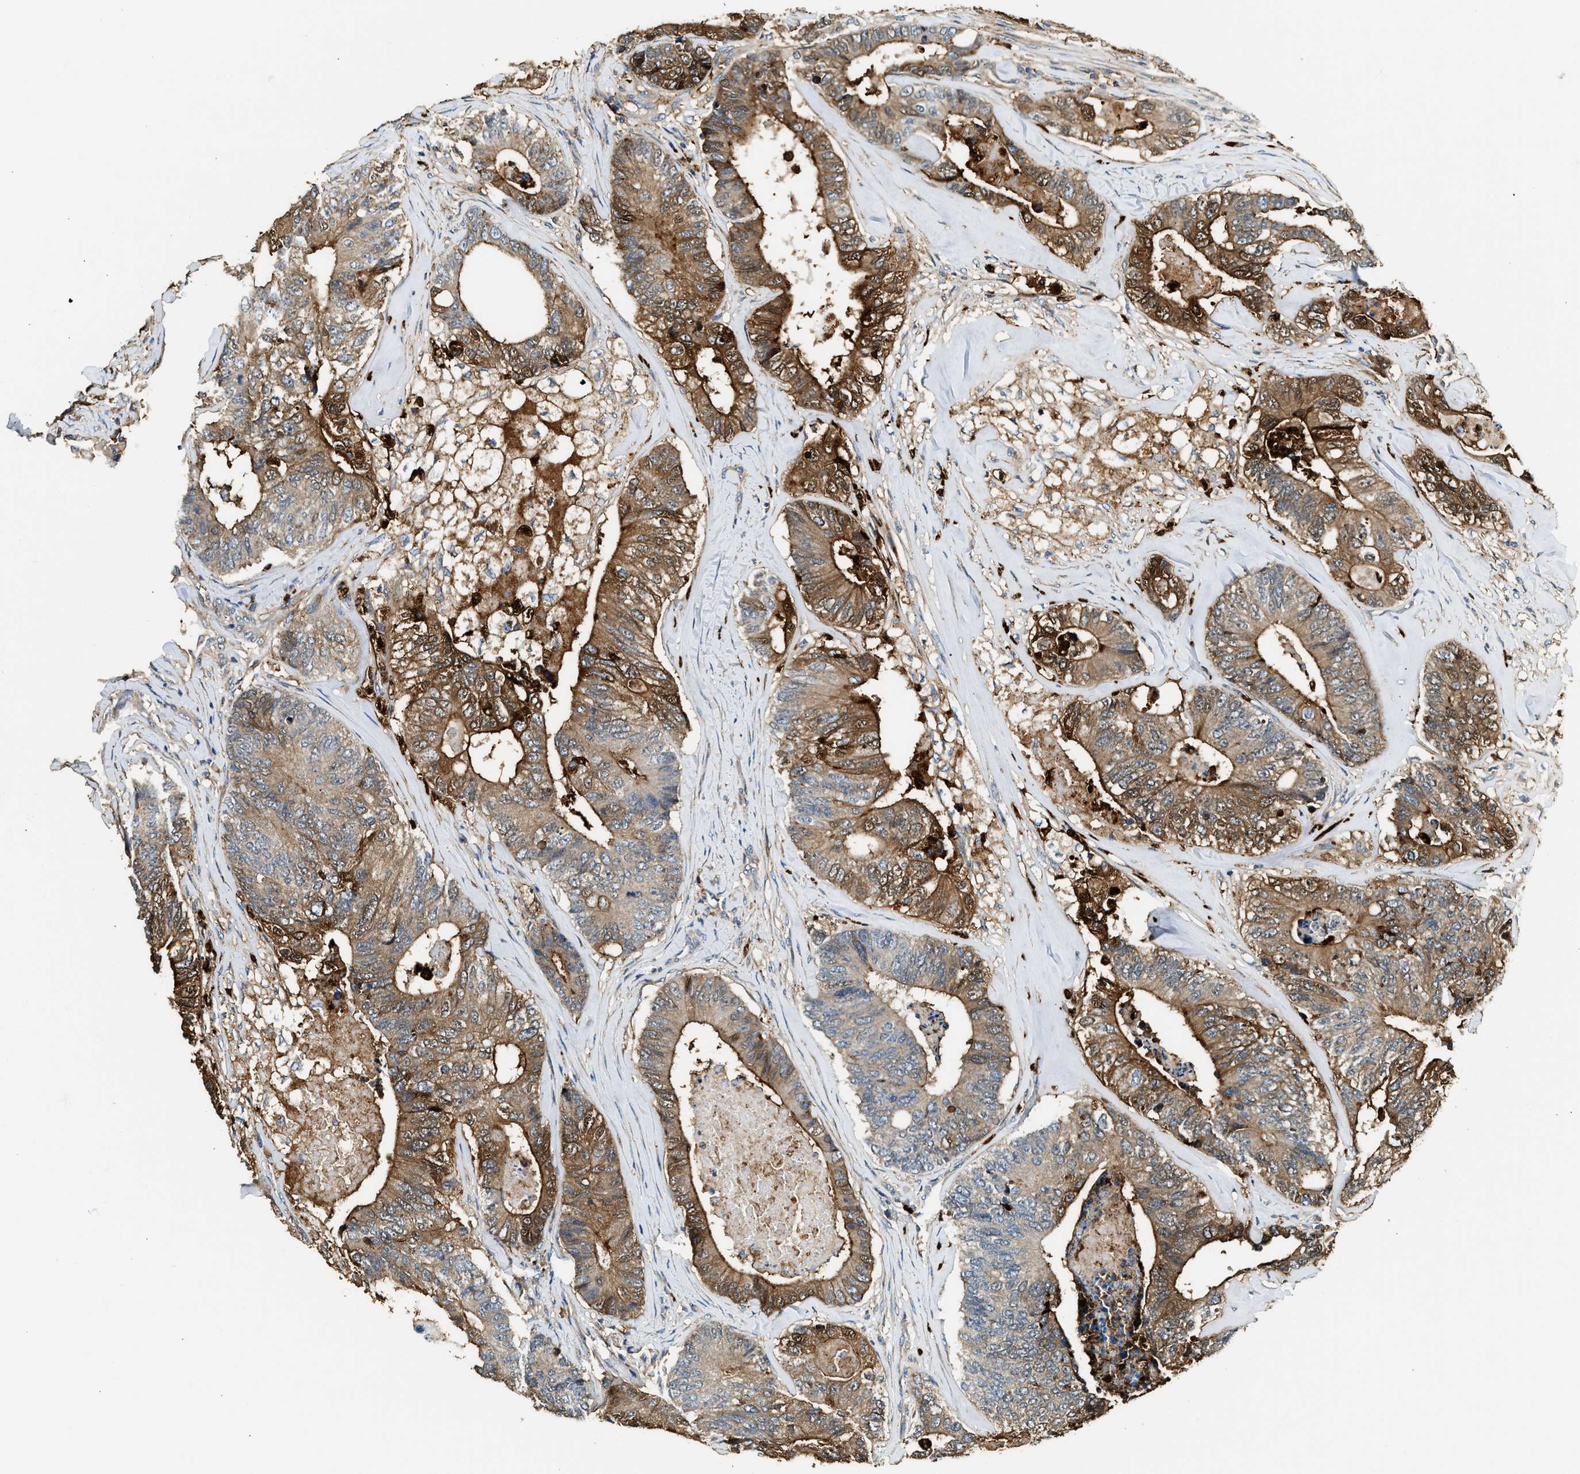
{"staining": {"intensity": "moderate", "quantity": ">75%", "location": "cytoplasmic/membranous,nuclear"}, "tissue": "colorectal cancer", "cell_type": "Tumor cells", "image_type": "cancer", "snomed": [{"axis": "morphology", "description": "Adenocarcinoma, NOS"}, {"axis": "topography", "description": "Colon"}], "caption": "Adenocarcinoma (colorectal) stained for a protein reveals moderate cytoplasmic/membranous and nuclear positivity in tumor cells. Nuclei are stained in blue.", "gene": "ANXA3", "patient": {"sex": "female", "age": 67}}